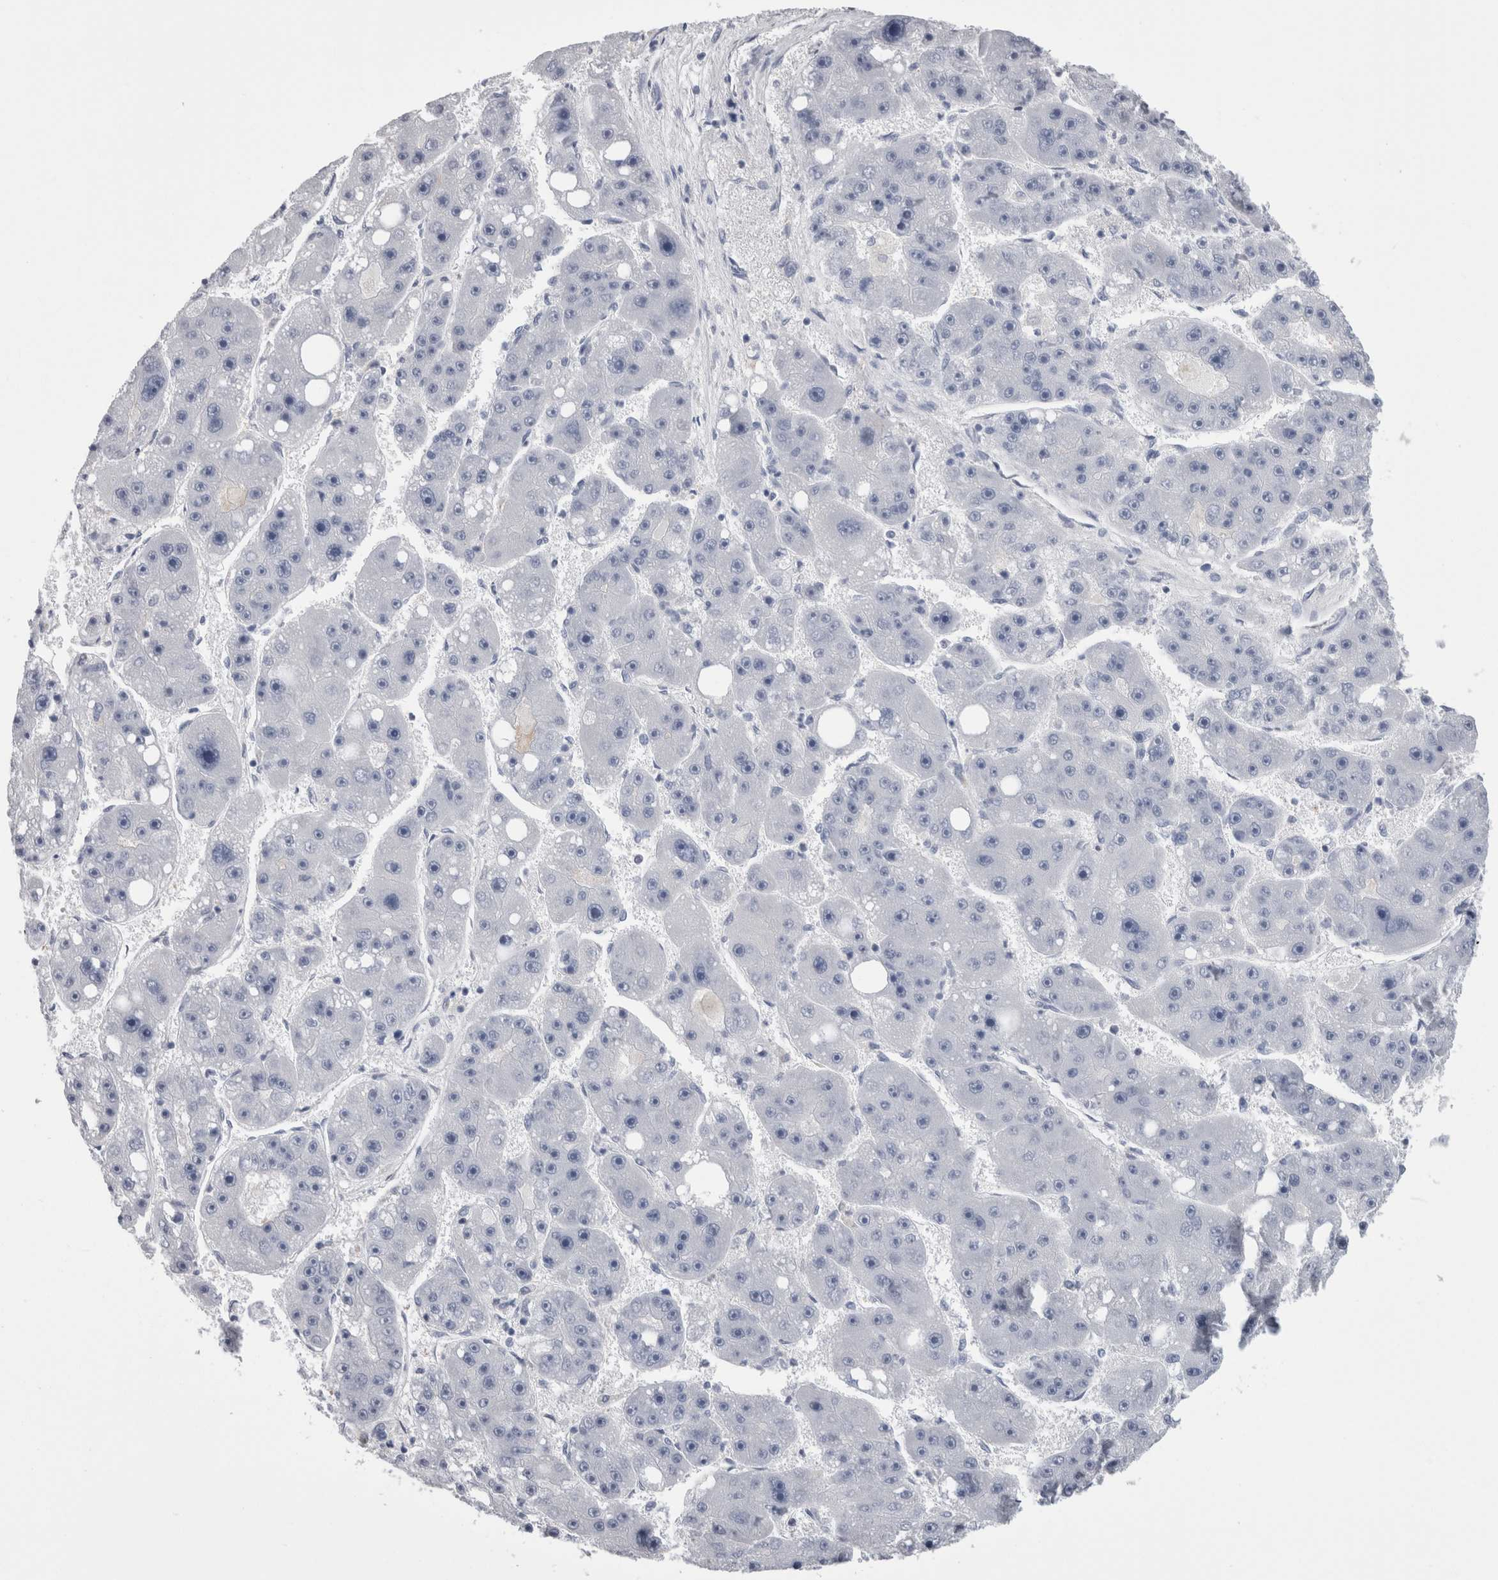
{"staining": {"intensity": "negative", "quantity": "none", "location": "none"}, "tissue": "liver cancer", "cell_type": "Tumor cells", "image_type": "cancer", "snomed": [{"axis": "morphology", "description": "Carcinoma, Hepatocellular, NOS"}, {"axis": "topography", "description": "Liver"}], "caption": "The photomicrograph reveals no significant positivity in tumor cells of liver cancer.", "gene": "DCTN6", "patient": {"sex": "female", "age": 61}}